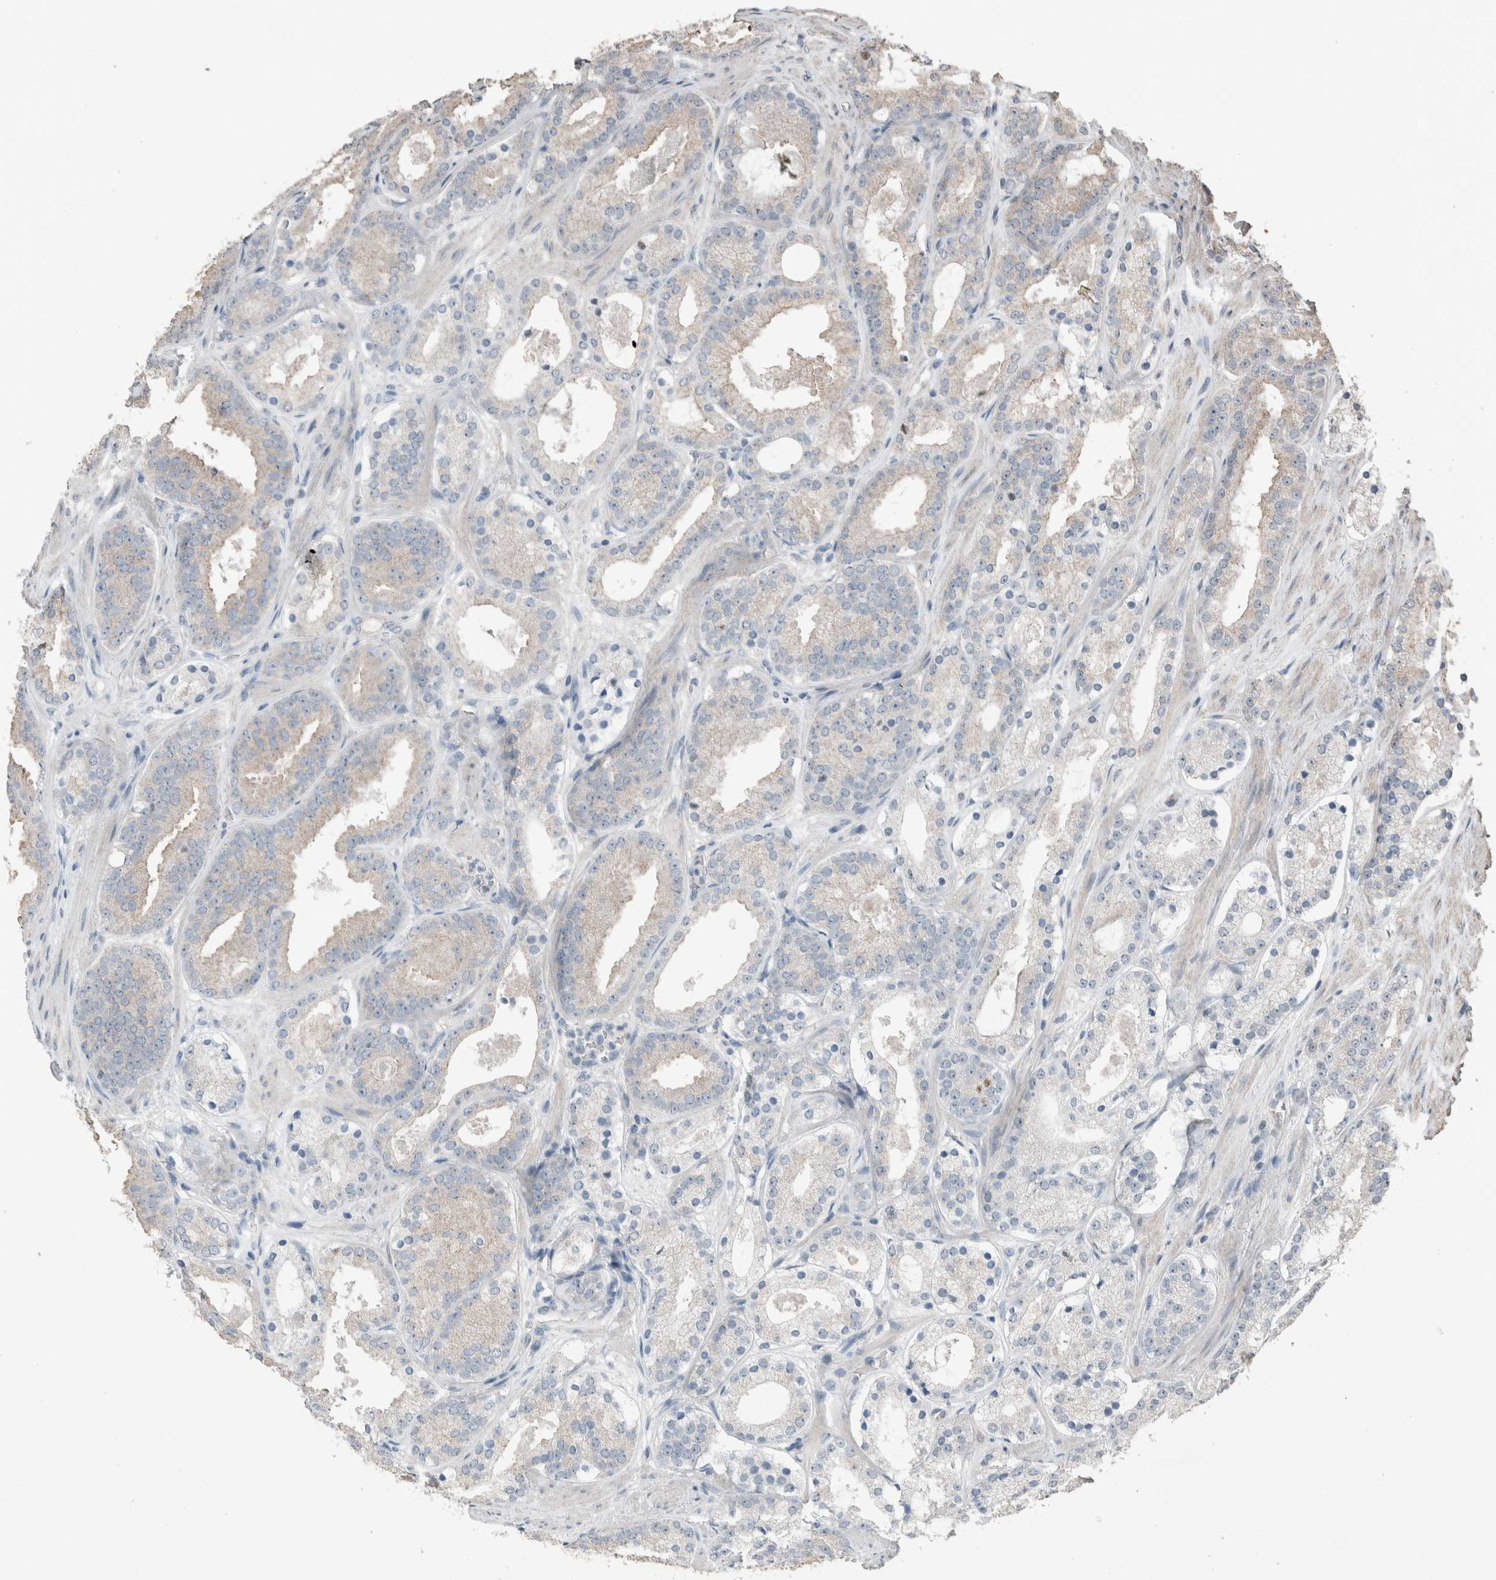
{"staining": {"intensity": "negative", "quantity": "none", "location": "none"}, "tissue": "prostate cancer", "cell_type": "Tumor cells", "image_type": "cancer", "snomed": [{"axis": "morphology", "description": "Adenocarcinoma, Low grade"}, {"axis": "topography", "description": "Prostate"}], "caption": "Immunohistochemistry histopathology image of neoplastic tissue: low-grade adenocarcinoma (prostate) stained with DAB shows no significant protein positivity in tumor cells.", "gene": "ACVR2B", "patient": {"sex": "male", "age": 69}}